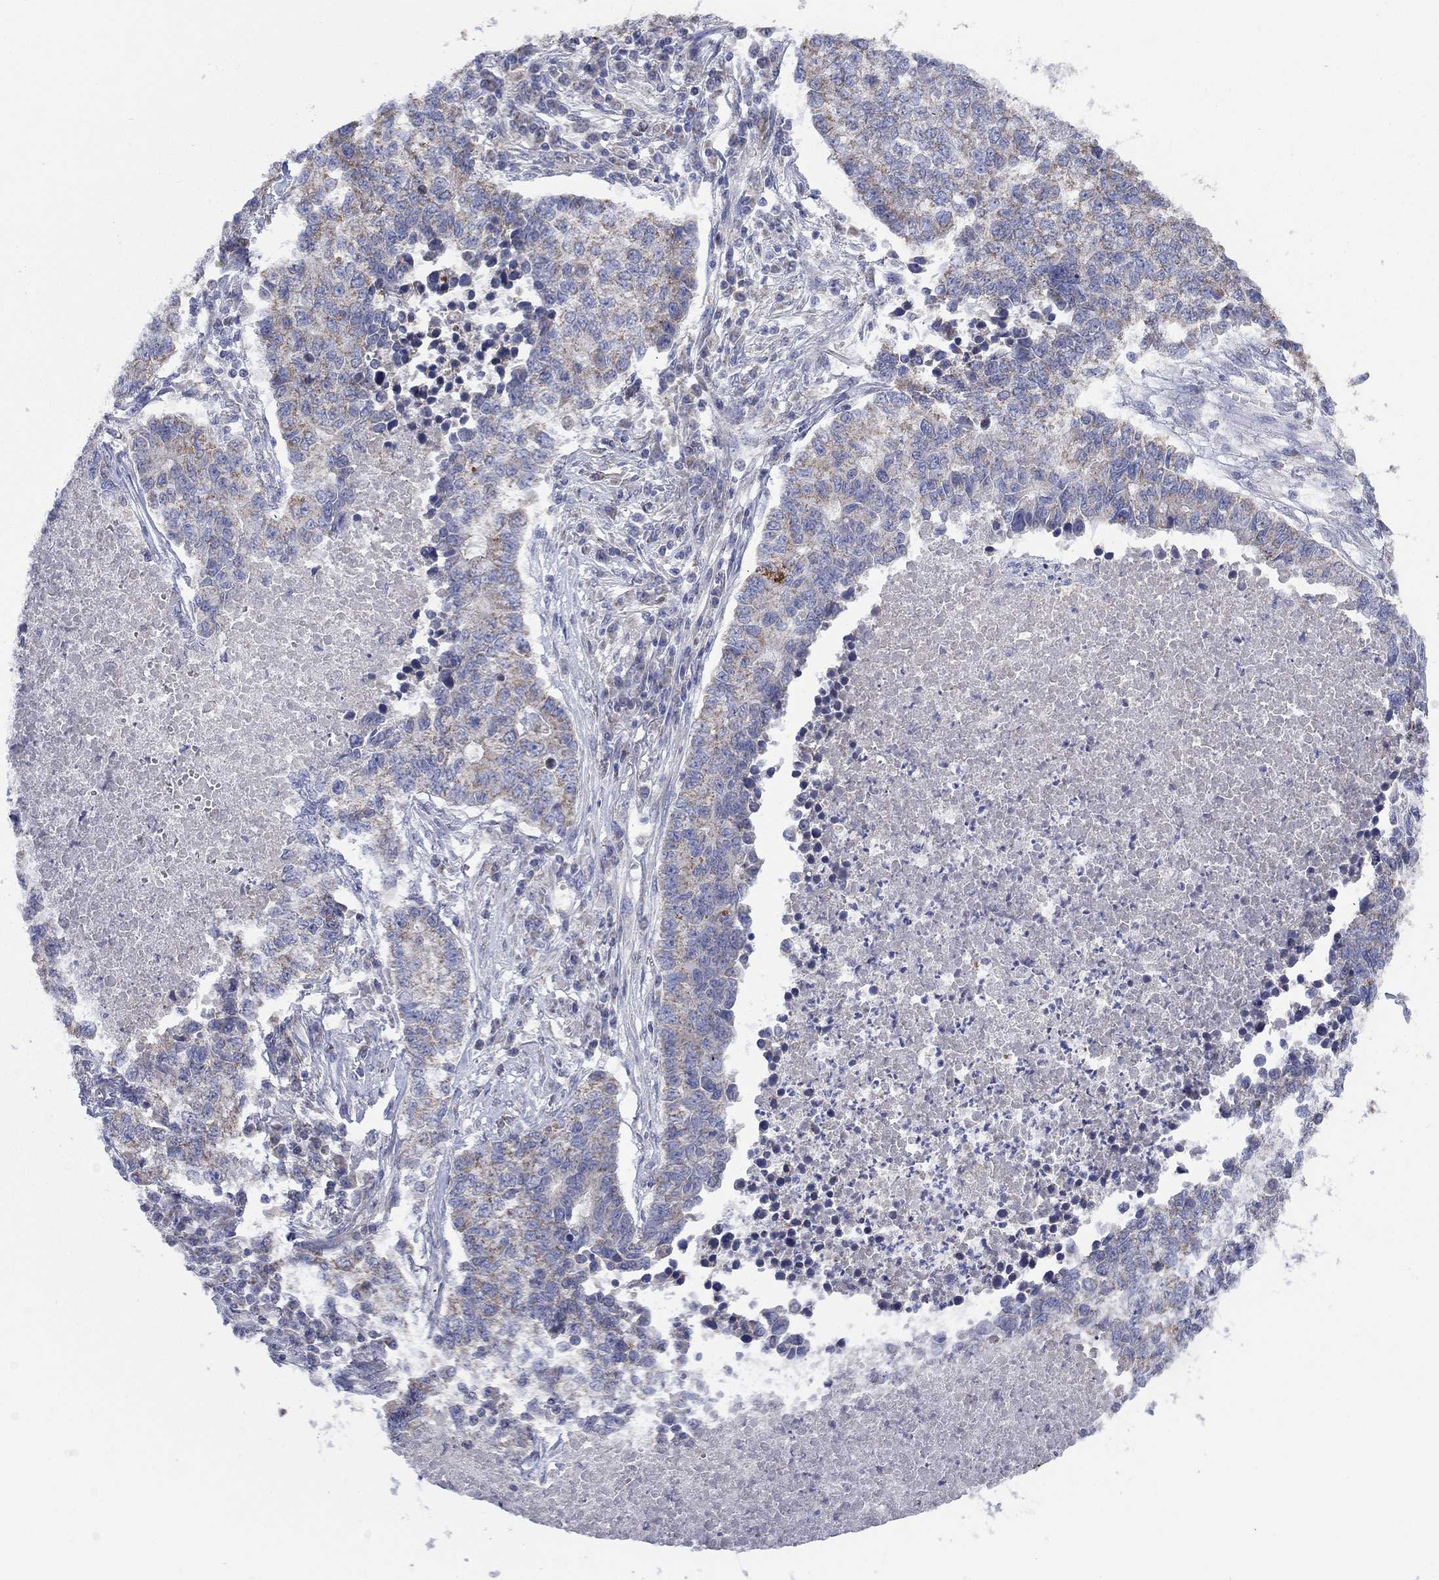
{"staining": {"intensity": "moderate", "quantity": "<25%", "location": "cytoplasmic/membranous"}, "tissue": "lung cancer", "cell_type": "Tumor cells", "image_type": "cancer", "snomed": [{"axis": "morphology", "description": "Adenocarcinoma, NOS"}, {"axis": "topography", "description": "Lung"}], "caption": "Protein staining reveals moderate cytoplasmic/membranous staining in approximately <25% of tumor cells in adenocarcinoma (lung). (DAB (3,3'-diaminobenzidine) IHC, brown staining for protein, blue staining for nuclei).", "gene": "CLVS1", "patient": {"sex": "male", "age": 57}}